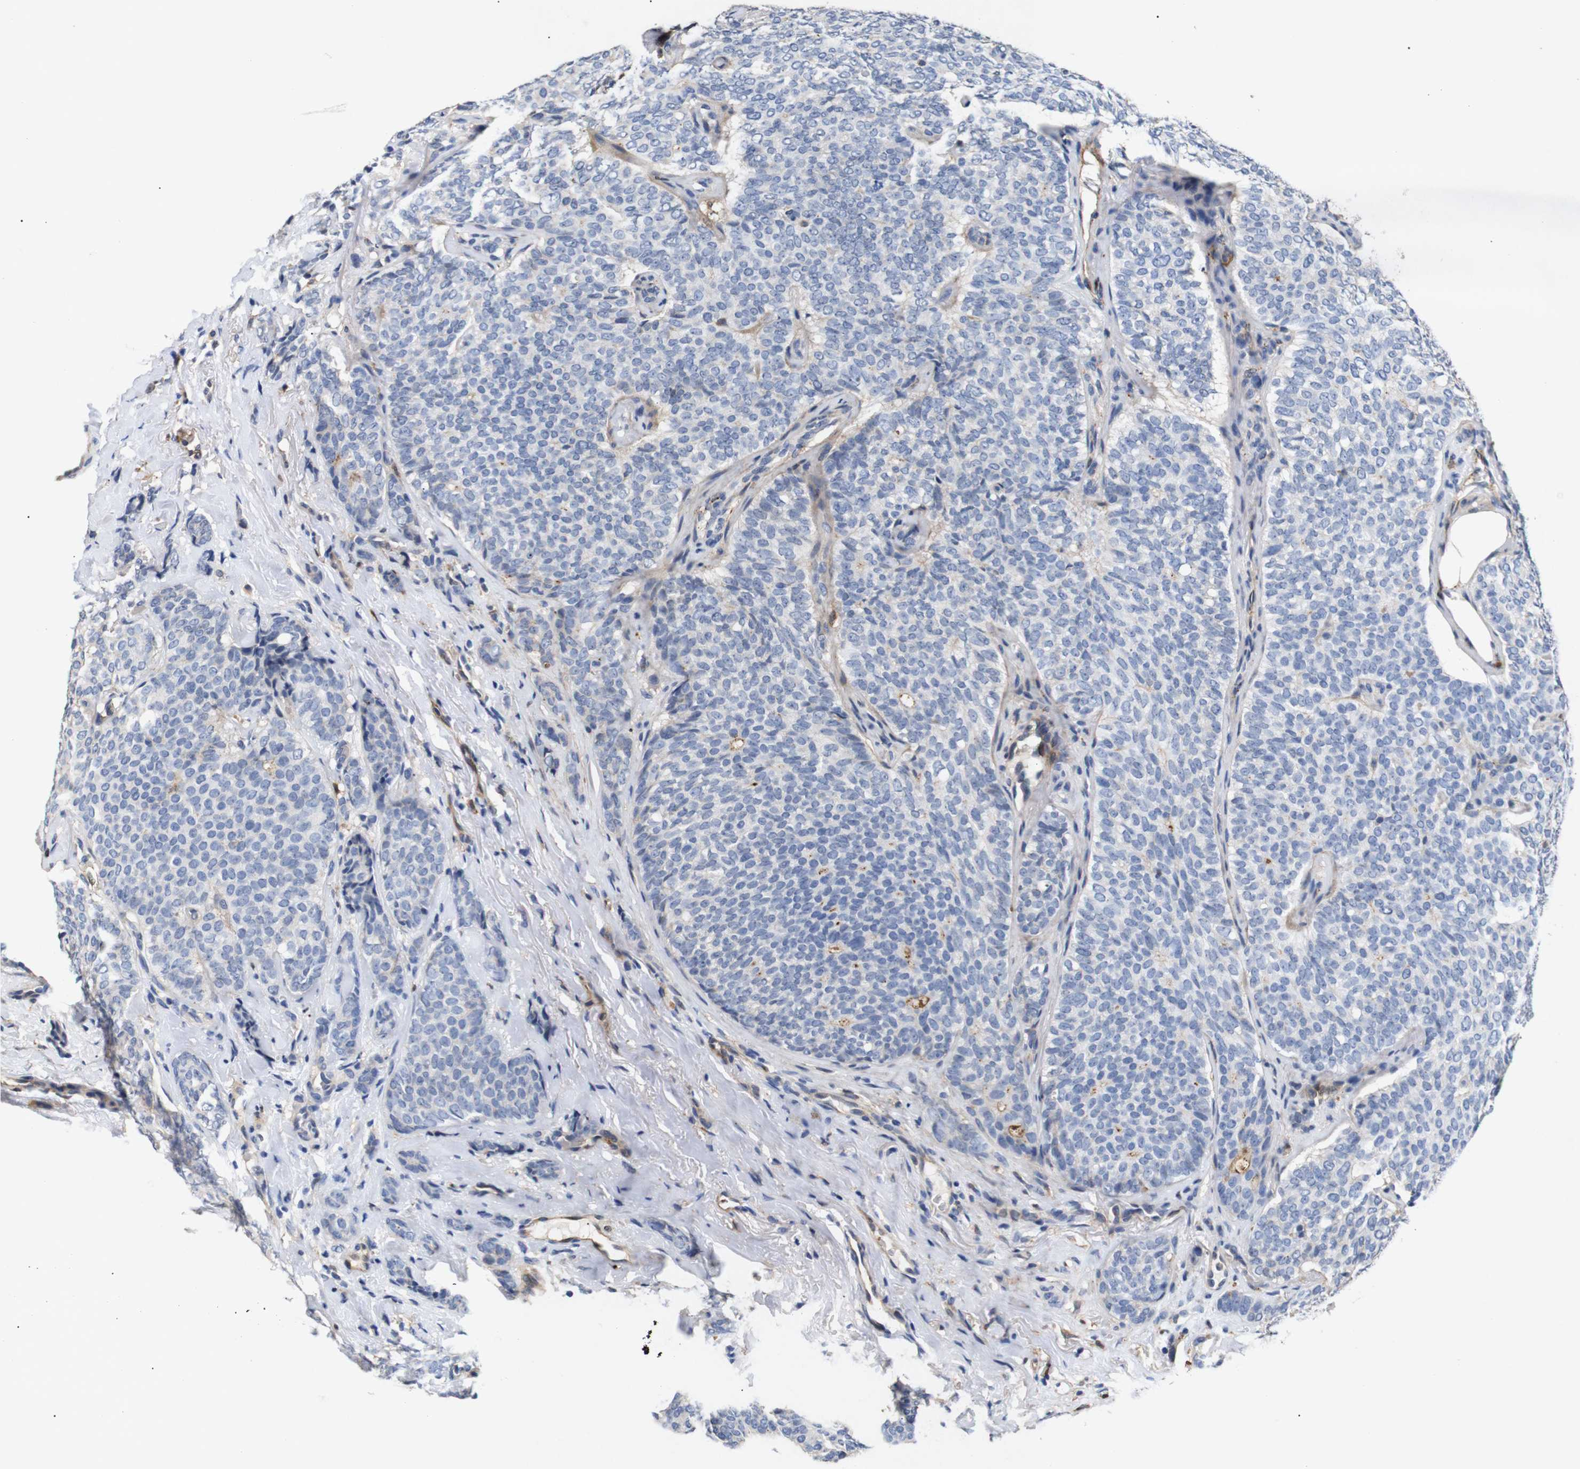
{"staining": {"intensity": "moderate", "quantity": "<25%", "location": "cytoplasmic/membranous"}, "tissue": "breast cancer", "cell_type": "Tumor cells", "image_type": "cancer", "snomed": [{"axis": "morphology", "description": "Lobular carcinoma"}, {"axis": "topography", "description": "Skin"}, {"axis": "topography", "description": "Breast"}], "caption": "Immunohistochemistry image of neoplastic tissue: human lobular carcinoma (breast) stained using immunohistochemistry displays low levels of moderate protein expression localized specifically in the cytoplasmic/membranous of tumor cells, appearing as a cytoplasmic/membranous brown color.", "gene": "SDCBP", "patient": {"sex": "female", "age": 46}}